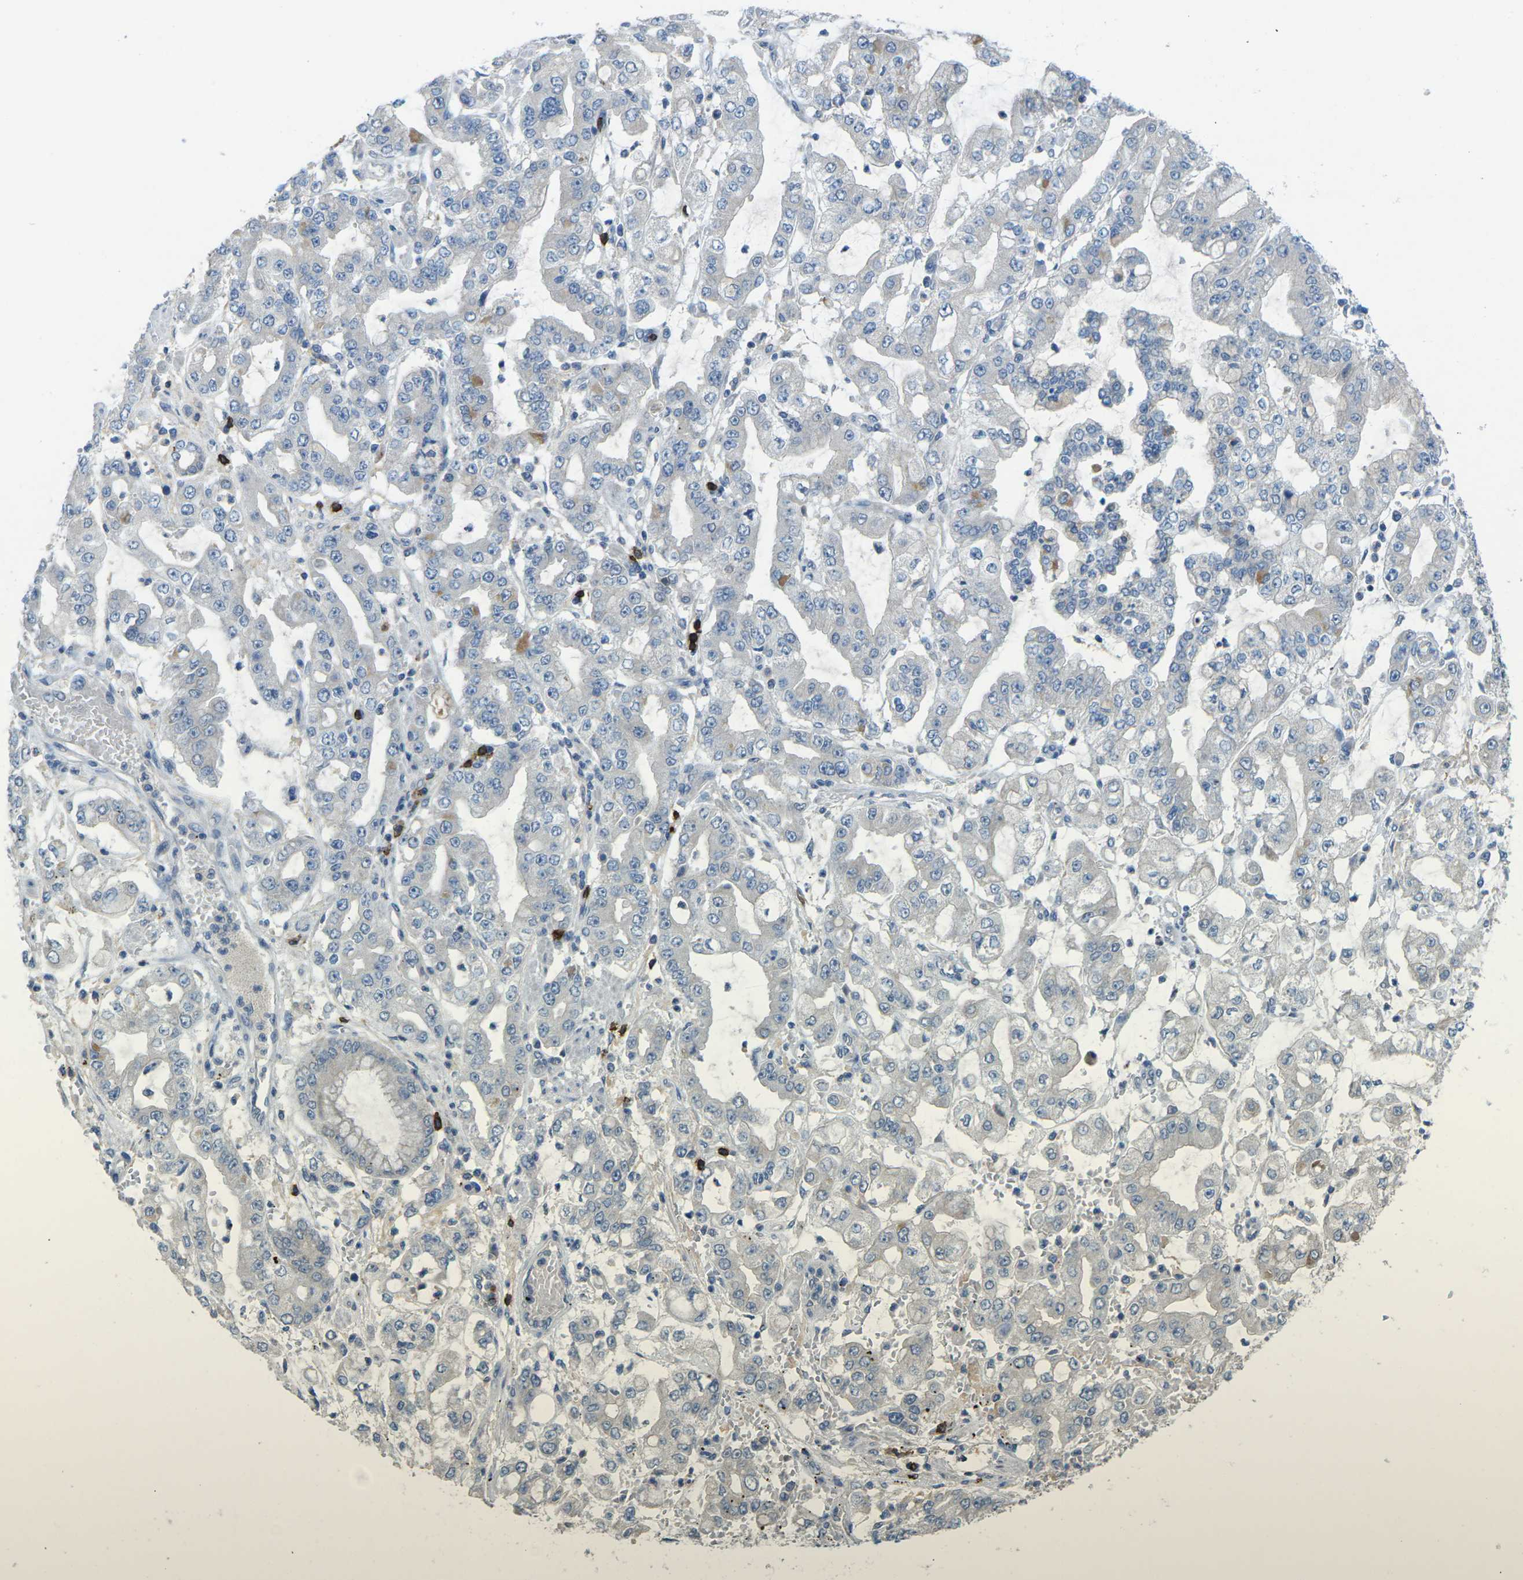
{"staining": {"intensity": "negative", "quantity": "none", "location": "none"}, "tissue": "stomach cancer", "cell_type": "Tumor cells", "image_type": "cancer", "snomed": [{"axis": "morphology", "description": "Adenocarcinoma, NOS"}, {"axis": "topography", "description": "Stomach"}], "caption": "Immunohistochemistry (IHC) image of neoplastic tissue: human adenocarcinoma (stomach) stained with DAB demonstrates no significant protein staining in tumor cells.", "gene": "CD19", "patient": {"sex": "male", "age": 76}}